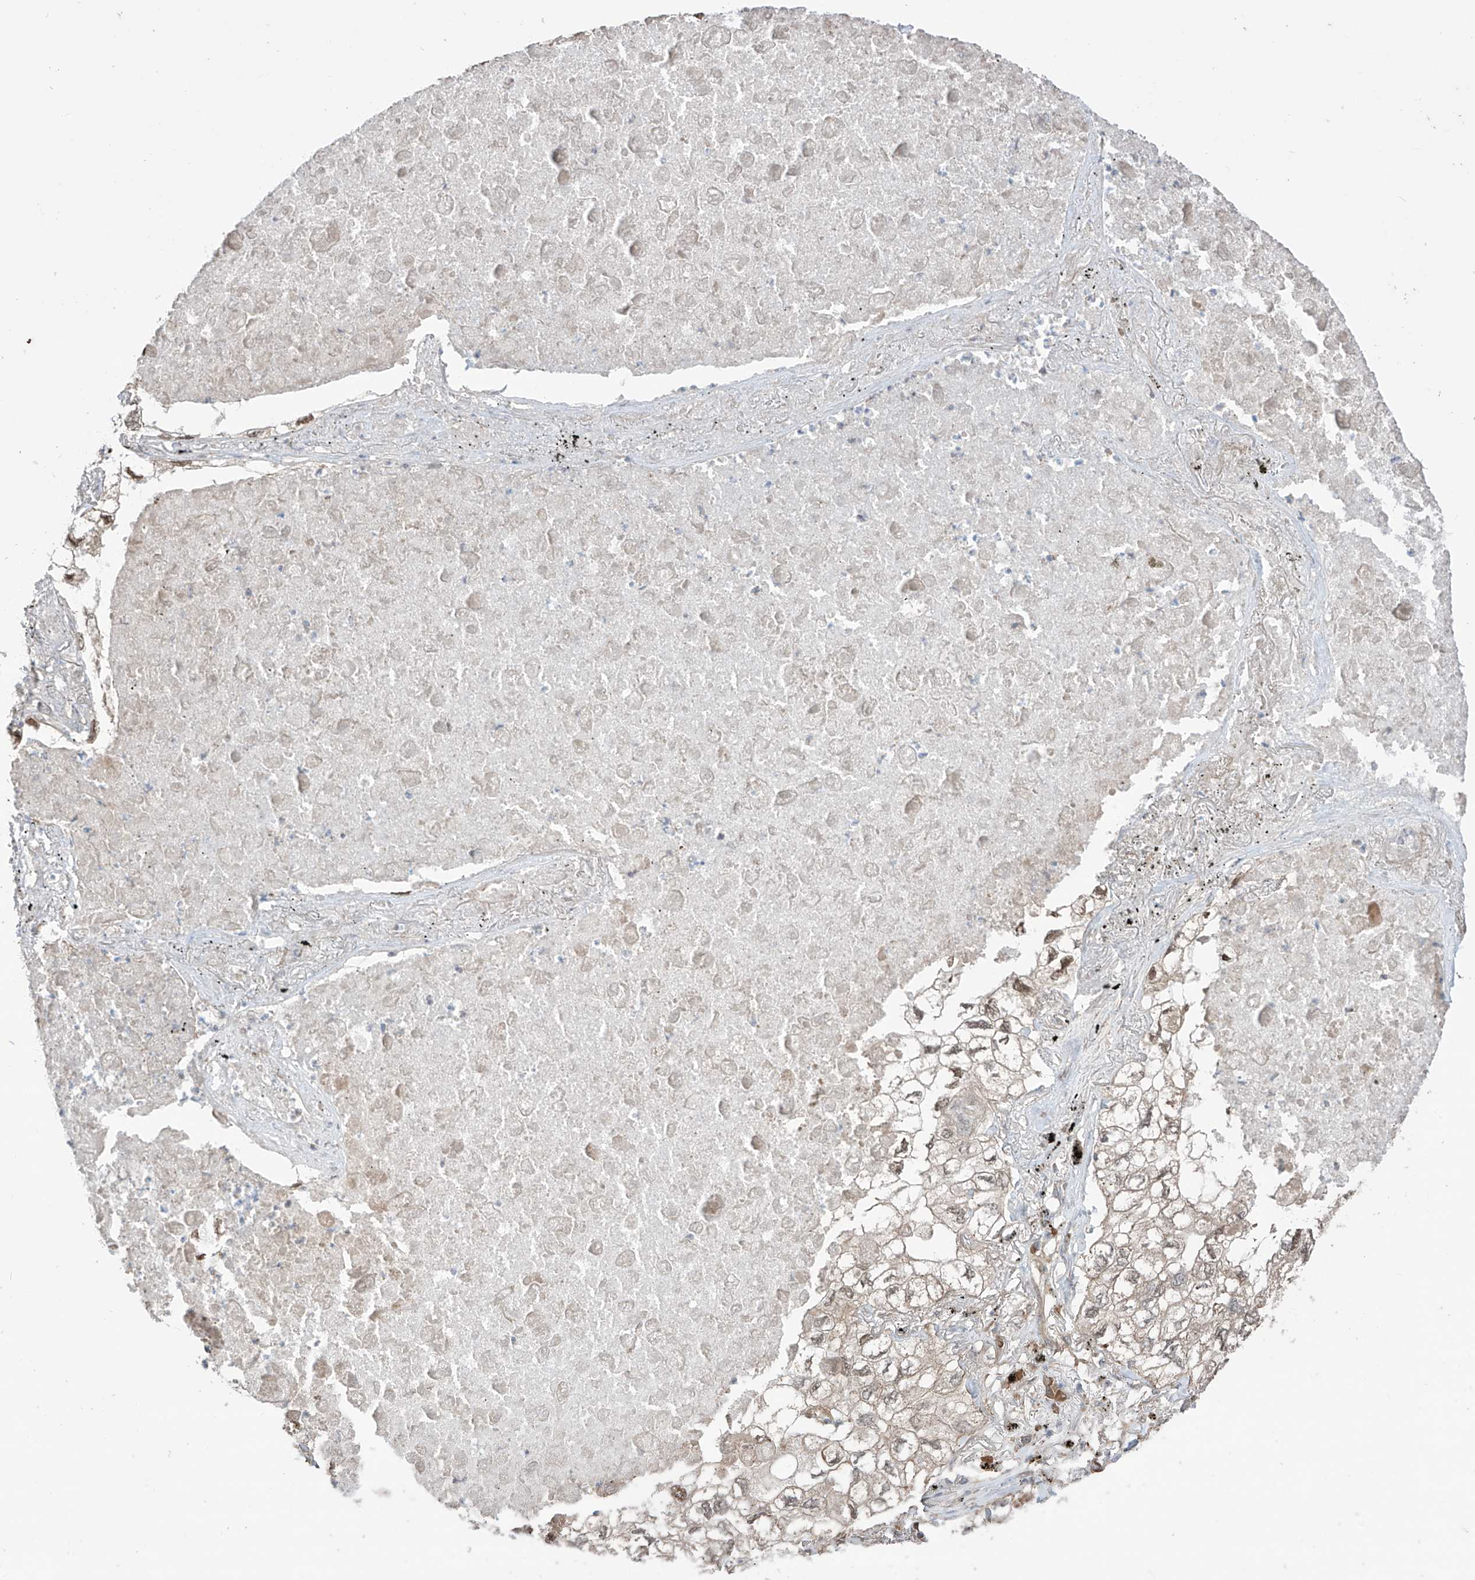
{"staining": {"intensity": "weak", "quantity": "<25%", "location": "nuclear"}, "tissue": "lung cancer", "cell_type": "Tumor cells", "image_type": "cancer", "snomed": [{"axis": "morphology", "description": "Adenocarcinoma, NOS"}, {"axis": "topography", "description": "Lung"}], "caption": "Tumor cells are negative for brown protein staining in lung cancer. (DAB (3,3'-diaminobenzidine) IHC visualized using brightfield microscopy, high magnification).", "gene": "LRRC74A", "patient": {"sex": "male", "age": 65}}